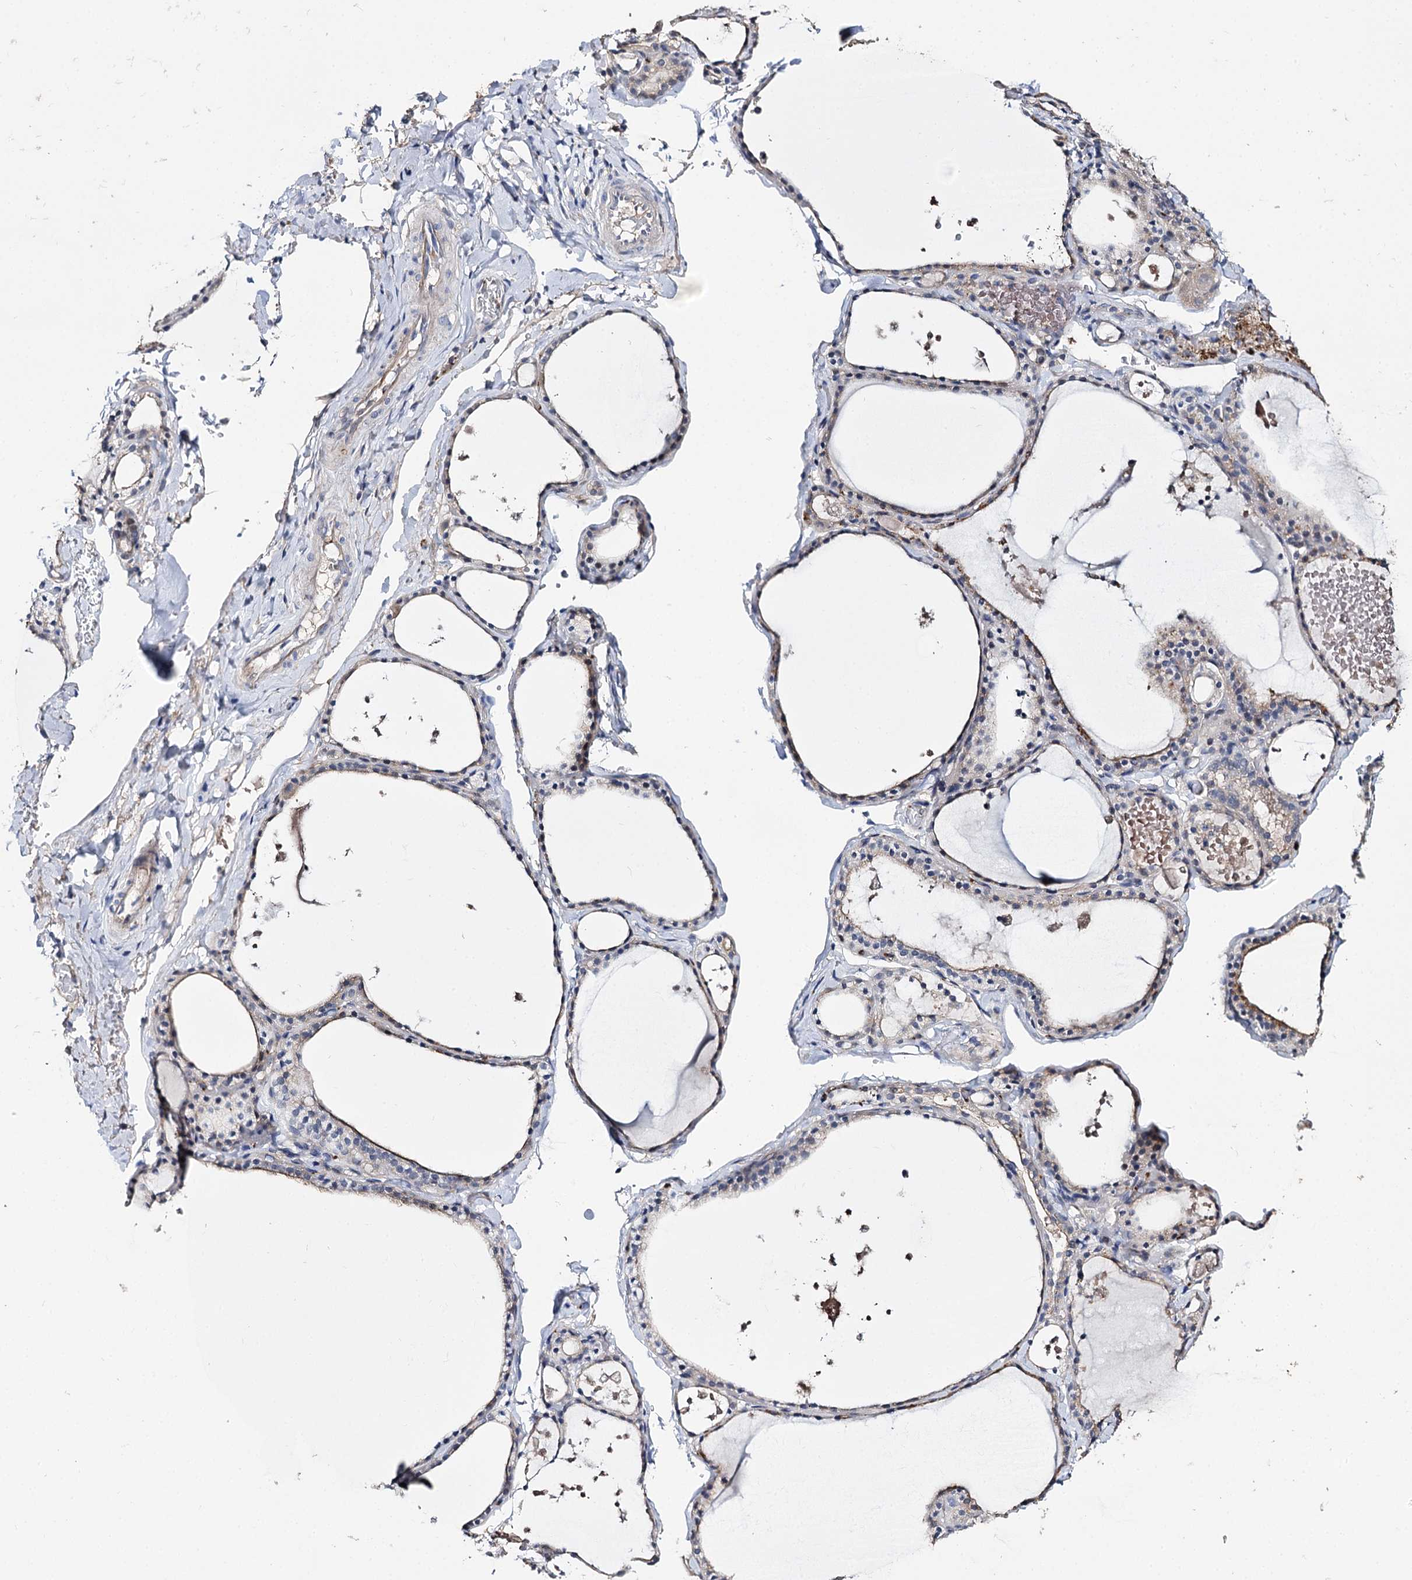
{"staining": {"intensity": "negative", "quantity": "none", "location": "none"}, "tissue": "thyroid gland", "cell_type": "Glandular cells", "image_type": "normal", "snomed": [{"axis": "morphology", "description": "Normal tissue, NOS"}, {"axis": "topography", "description": "Thyroid gland"}], "caption": "There is no significant expression in glandular cells of thyroid gland. The staining is performed using DAB (3,3'-diaminobenzidine) brown chromogen with nuclei counter-stained in using hematoxylin.", "gene": "DNAH6", "patient": {"sex": "male", "age": 56}}